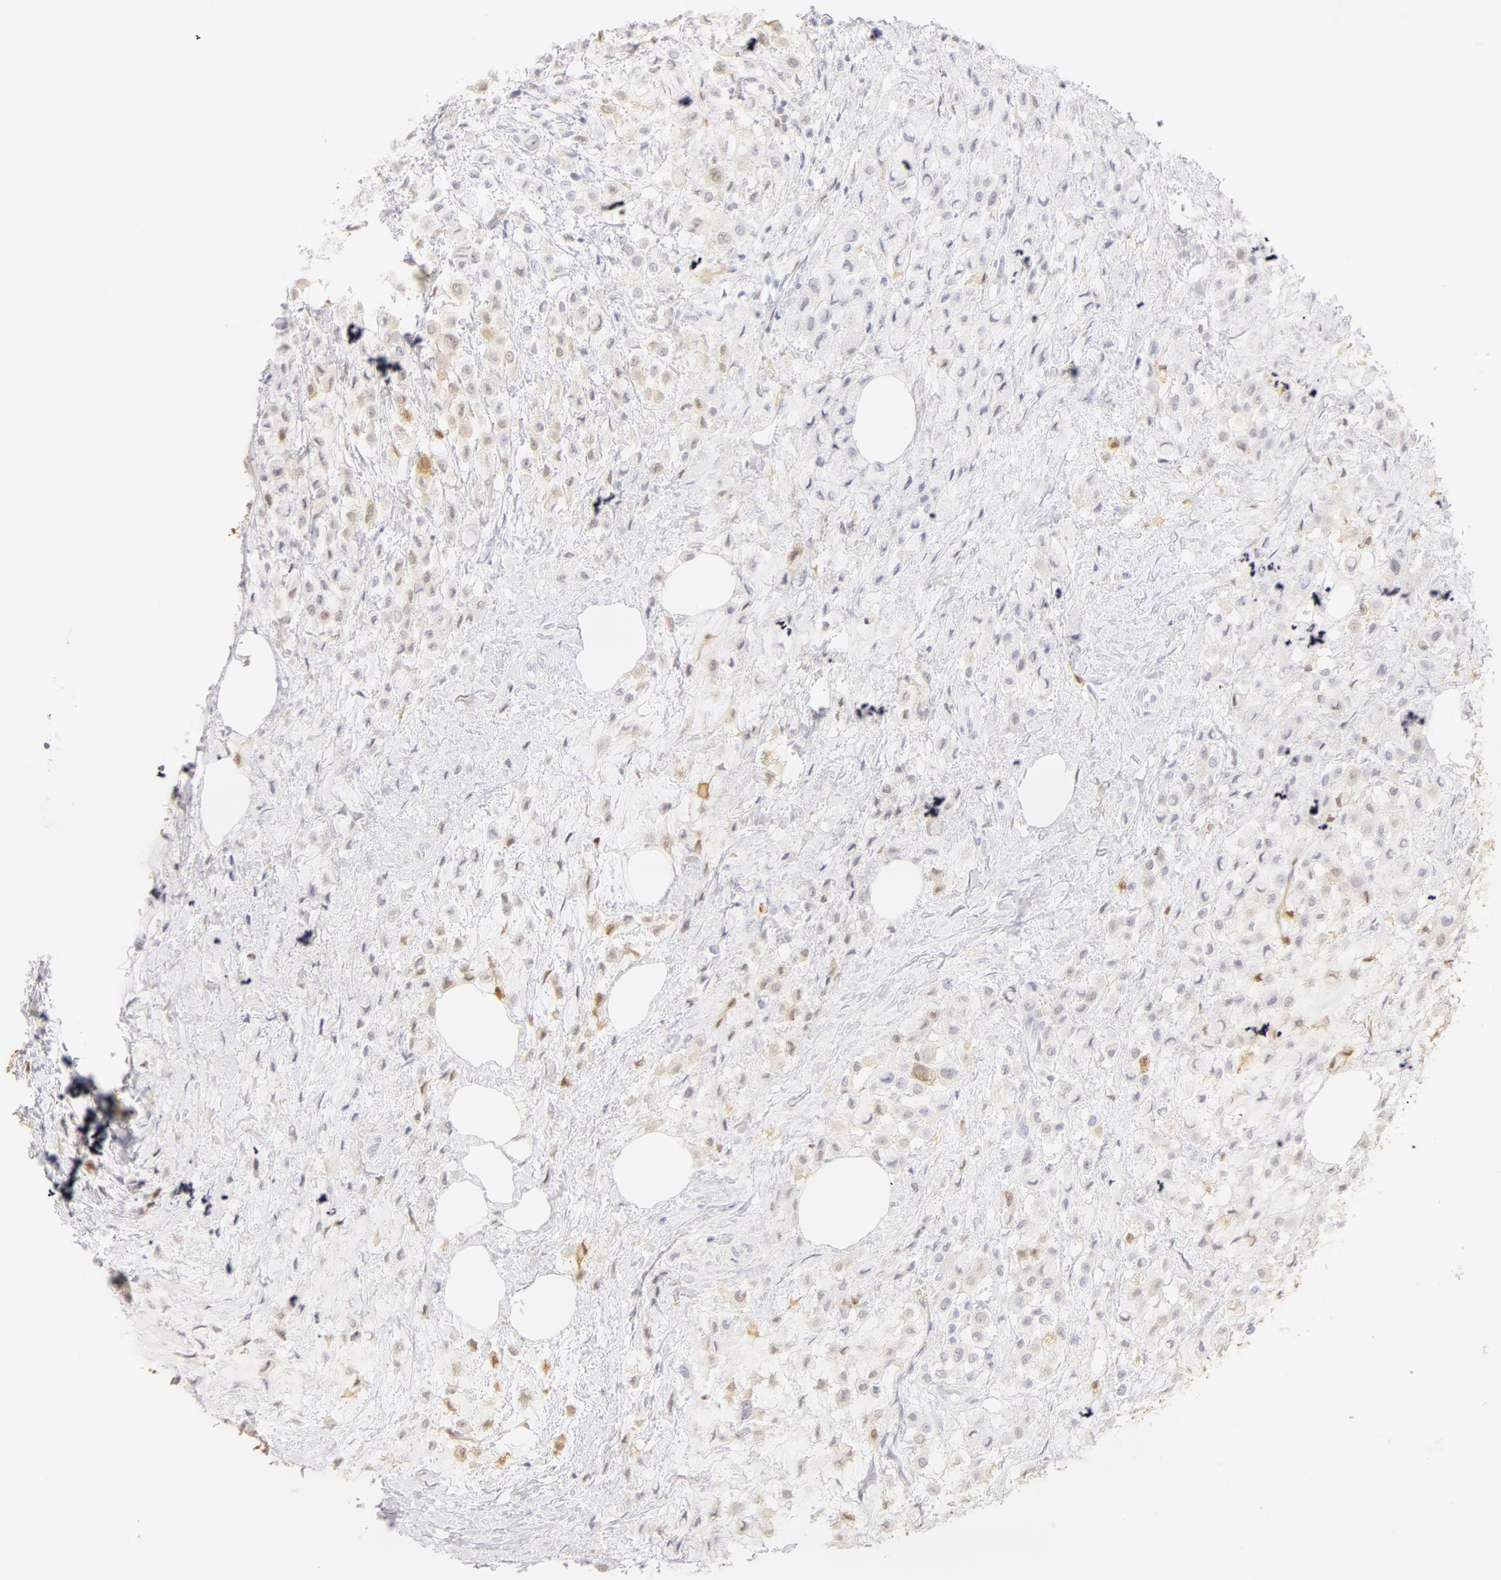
{"staining": {"intensity": "moderate", "quantity": ">75%", "location": "nuclear"}, "tissue": "breast cancer", "cell_type": "Tumor cells", "image_type": "cancer", "snomed": [{"axis": "morphology", "description": "Lobular carcinoma"}, {"axis": "topography", "description": "Breast"}], "caption": "A high-resolution photomicrograph shows immunohistochemistry staining of breast cancer (lobular carcinoma), which demonstrates moderate nuclear expression in about >75% of tumor cells. (DAB IHC, brown staining for protein, blue staining for nuclei).", "gene": "CA2", "patient": {"sex": "female", "age": 85}}